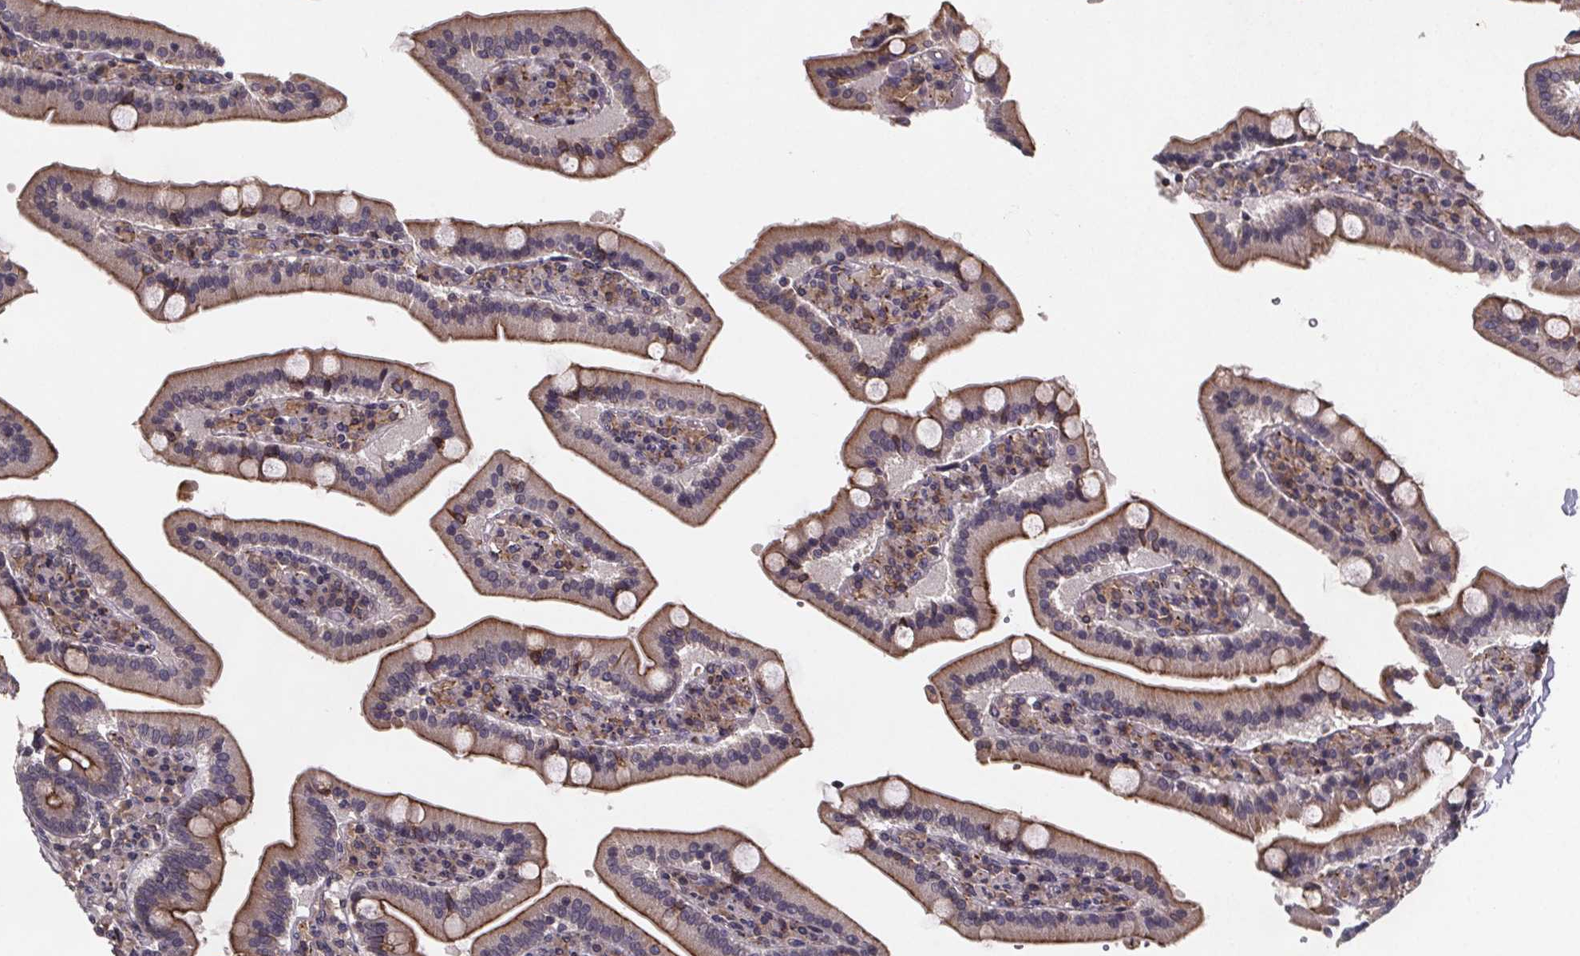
{"staining": {"intensity": "strong", "quantity": "25%-75%", "location": "cytoplasmic/membranous"}, "tissue": "duodenum", "cell_type": "Glandular cells", "image_type": "normal", "snomed": [{"axis": "morphology", "description": "Normal tissue, NOS"}, {"axis": "topography", "description": "Duodenum"}], "caption": "About 25%-75% of glandular cells in benign human duodenum demonstrate strong cytoplasmic/membranous protein staining as visualized by brown immunohistochemical staining.", "gene": "FASTKD3", "patient": {"sex": "female", "age": 62}}